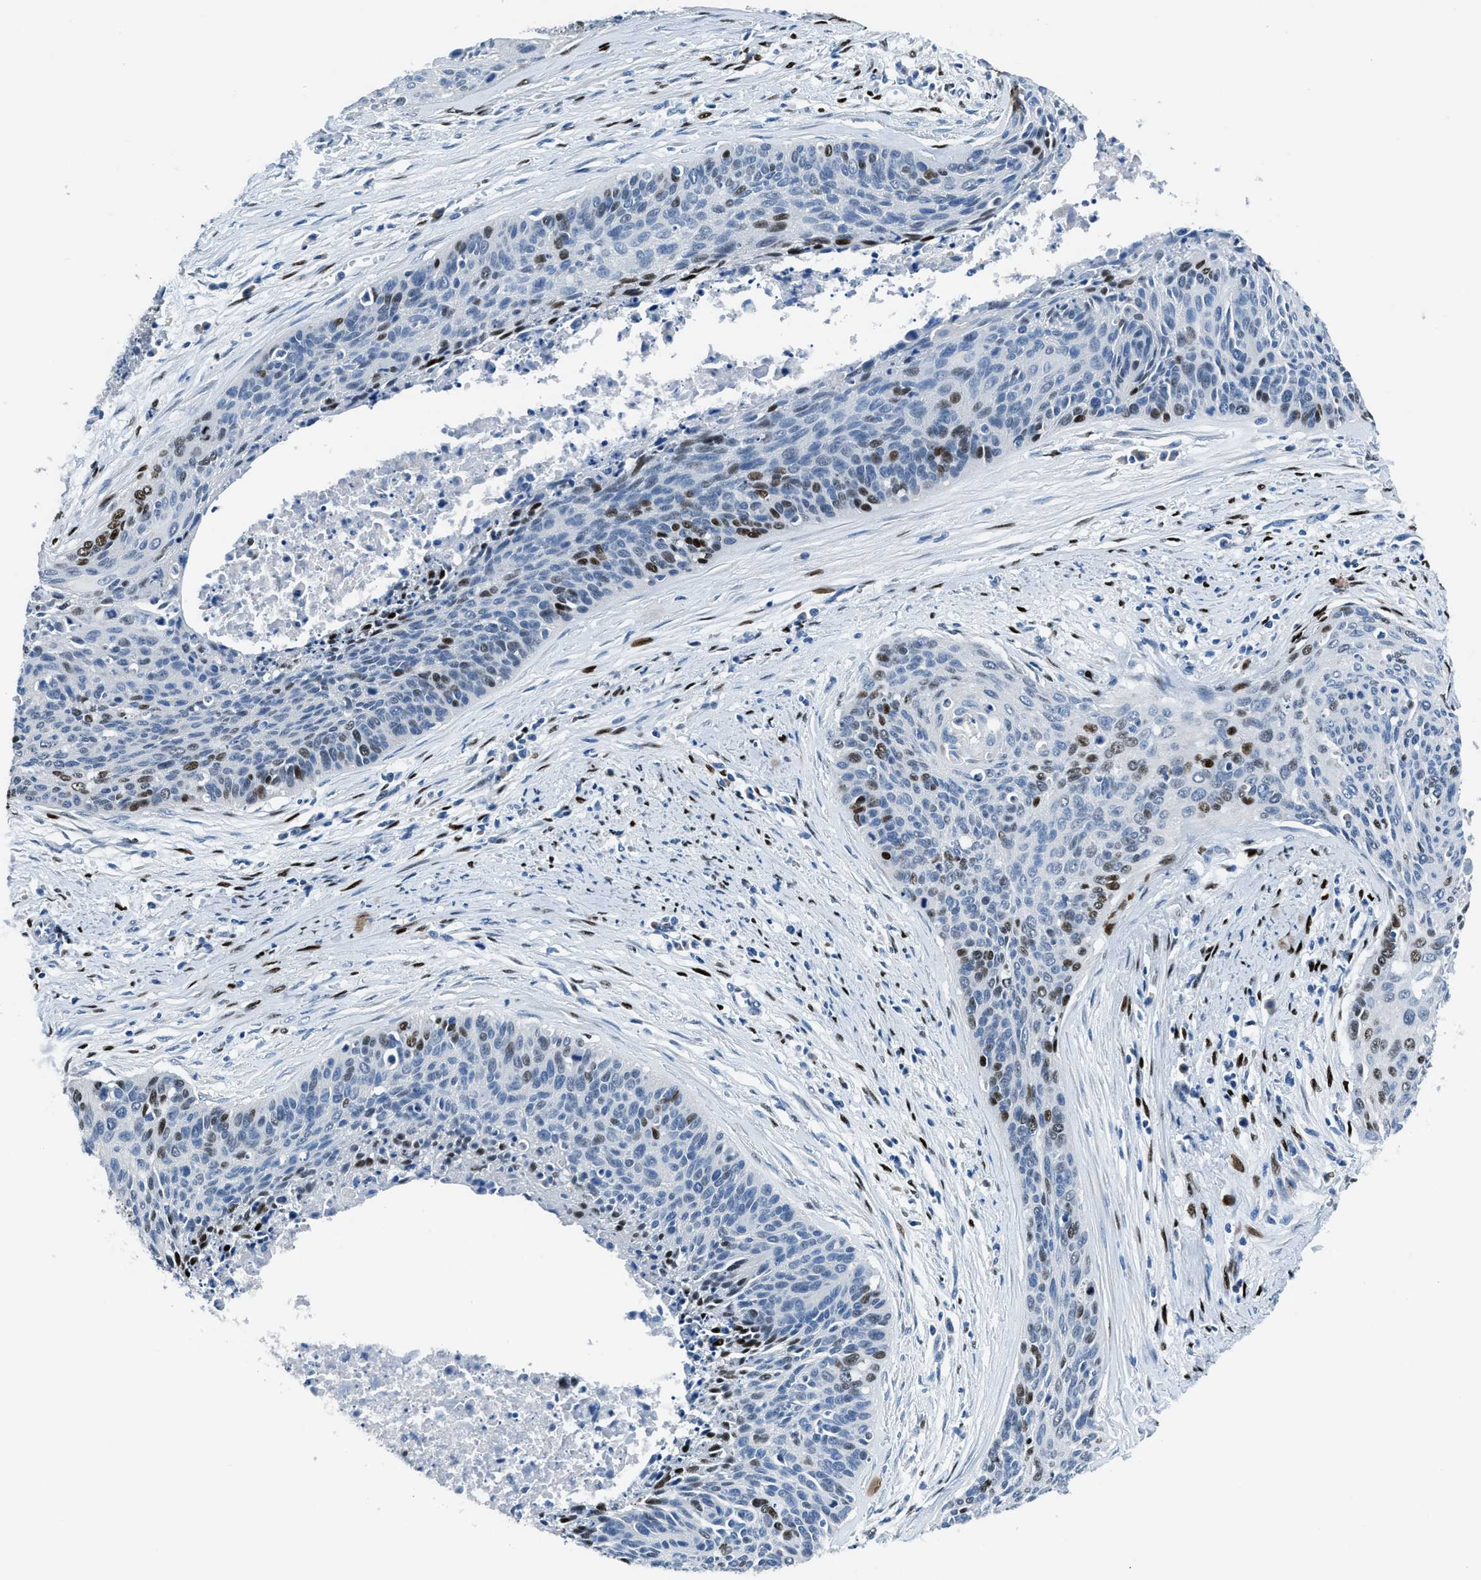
{"staining": {"intensity": "moderate", "quantity": "<25%", "location": "nuclear"}, "tissue": "cervical cancer", "cell_type": "Tumor cells", "image_type": "cancer", "snomed": [{"axis": "morphology", "description": "Squamous cell carcinoma, NOS"}, {"axis": "topography", "description": "Cervix"}], "caption": "This is an image of IHC staining of squamous cell carcinoma (cervical), which shows moderate staining in the nuclear of tumor cells.", "gene": "EGR1", "patient": {"sex": "female", "age": 55}}